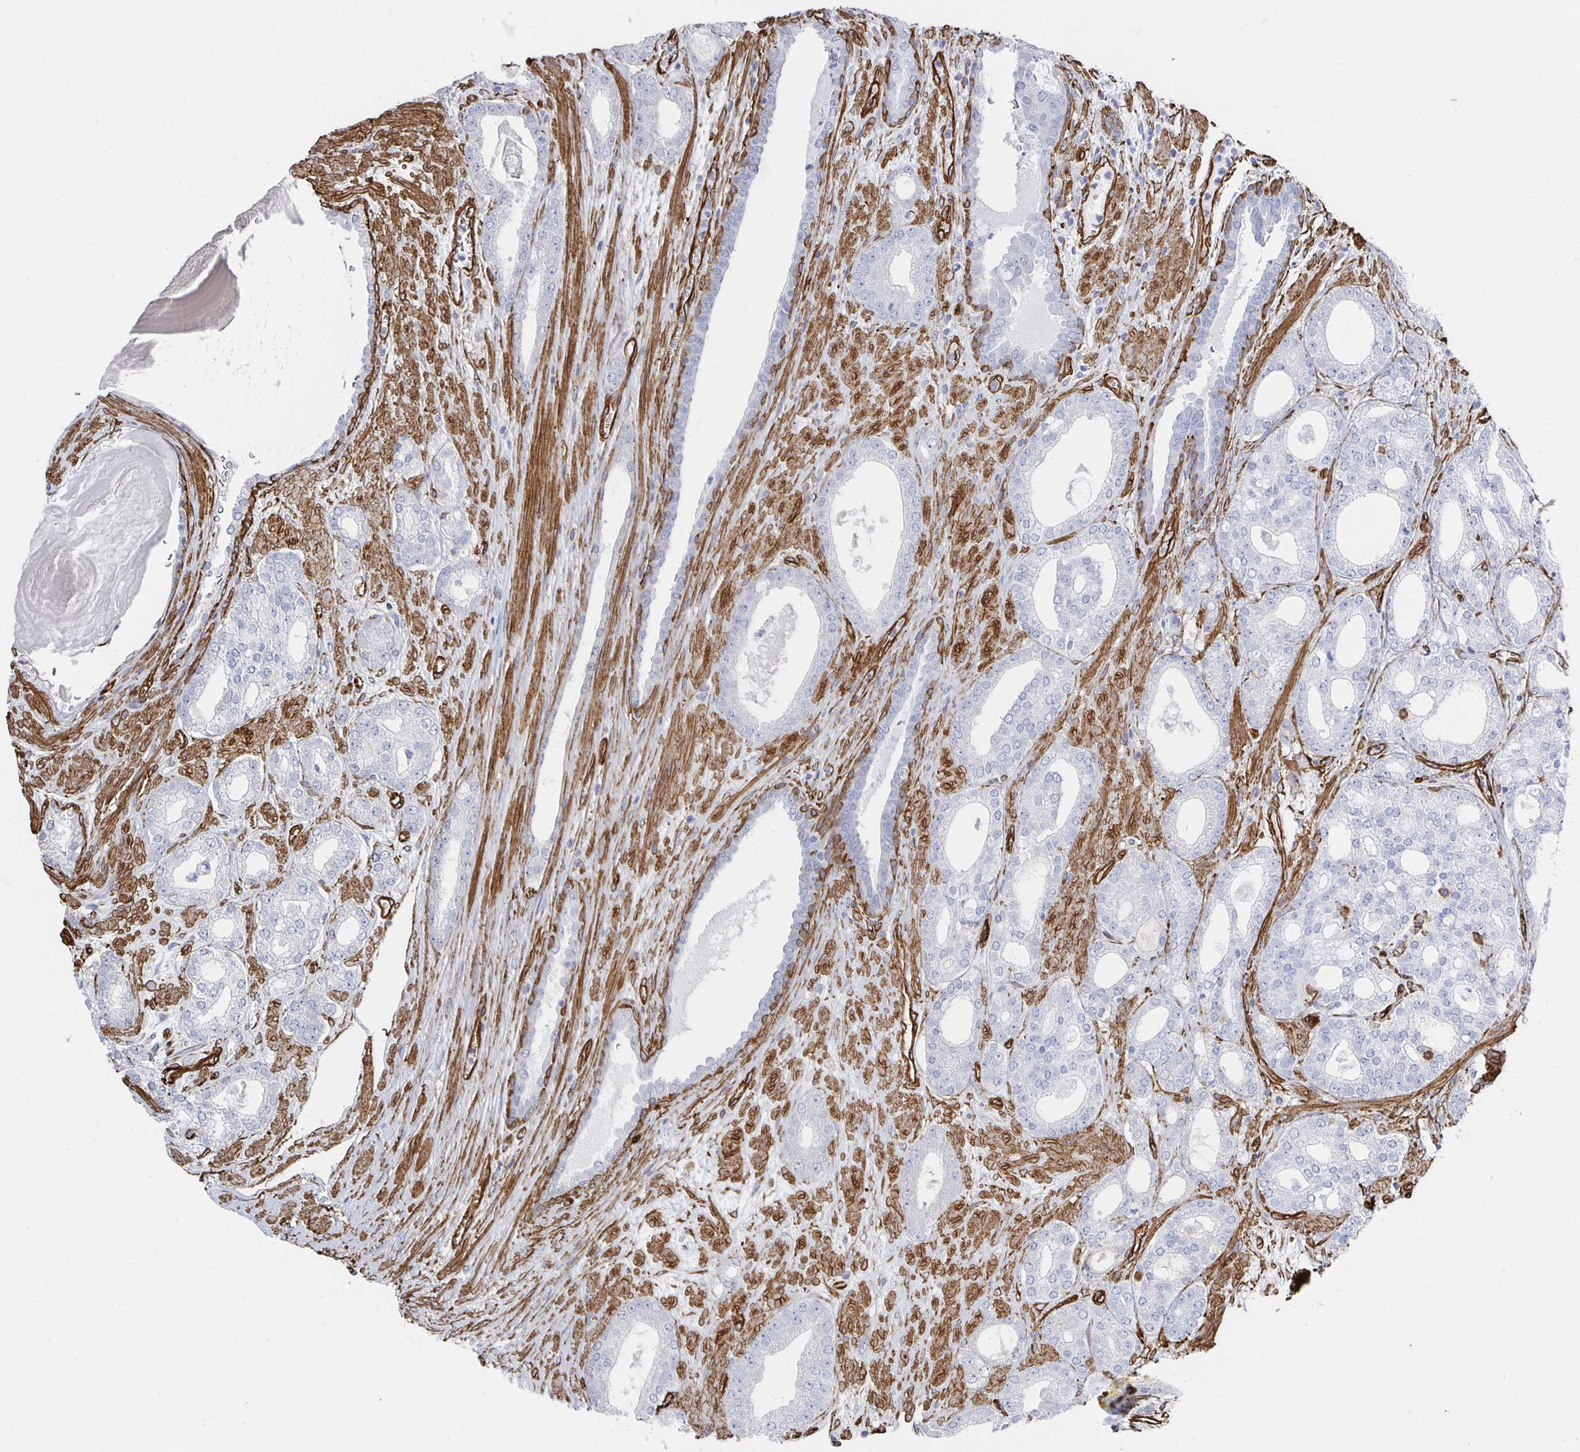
{"staining": {"intensity": "negative", "quantity": "none", "location": "none"}, "tissue": "prostate cancer", "cell_type": "Tumor cells", "image_type": "cancer", "snomed": [{"axis": "morphology", "description": "Adenocarcinoma, High grade"}, {"axis": "topography", "description": "Prostate"}], "caption": "Immunohistochemistry (IHC) photomicrograph of adenocarcinoma (high-grade) (prostate) stained for a protein (brown), which demonstrates no staining in tumor cells.", "gene": "VIPR2", "patient": {"sex": "male", "age": 64}}